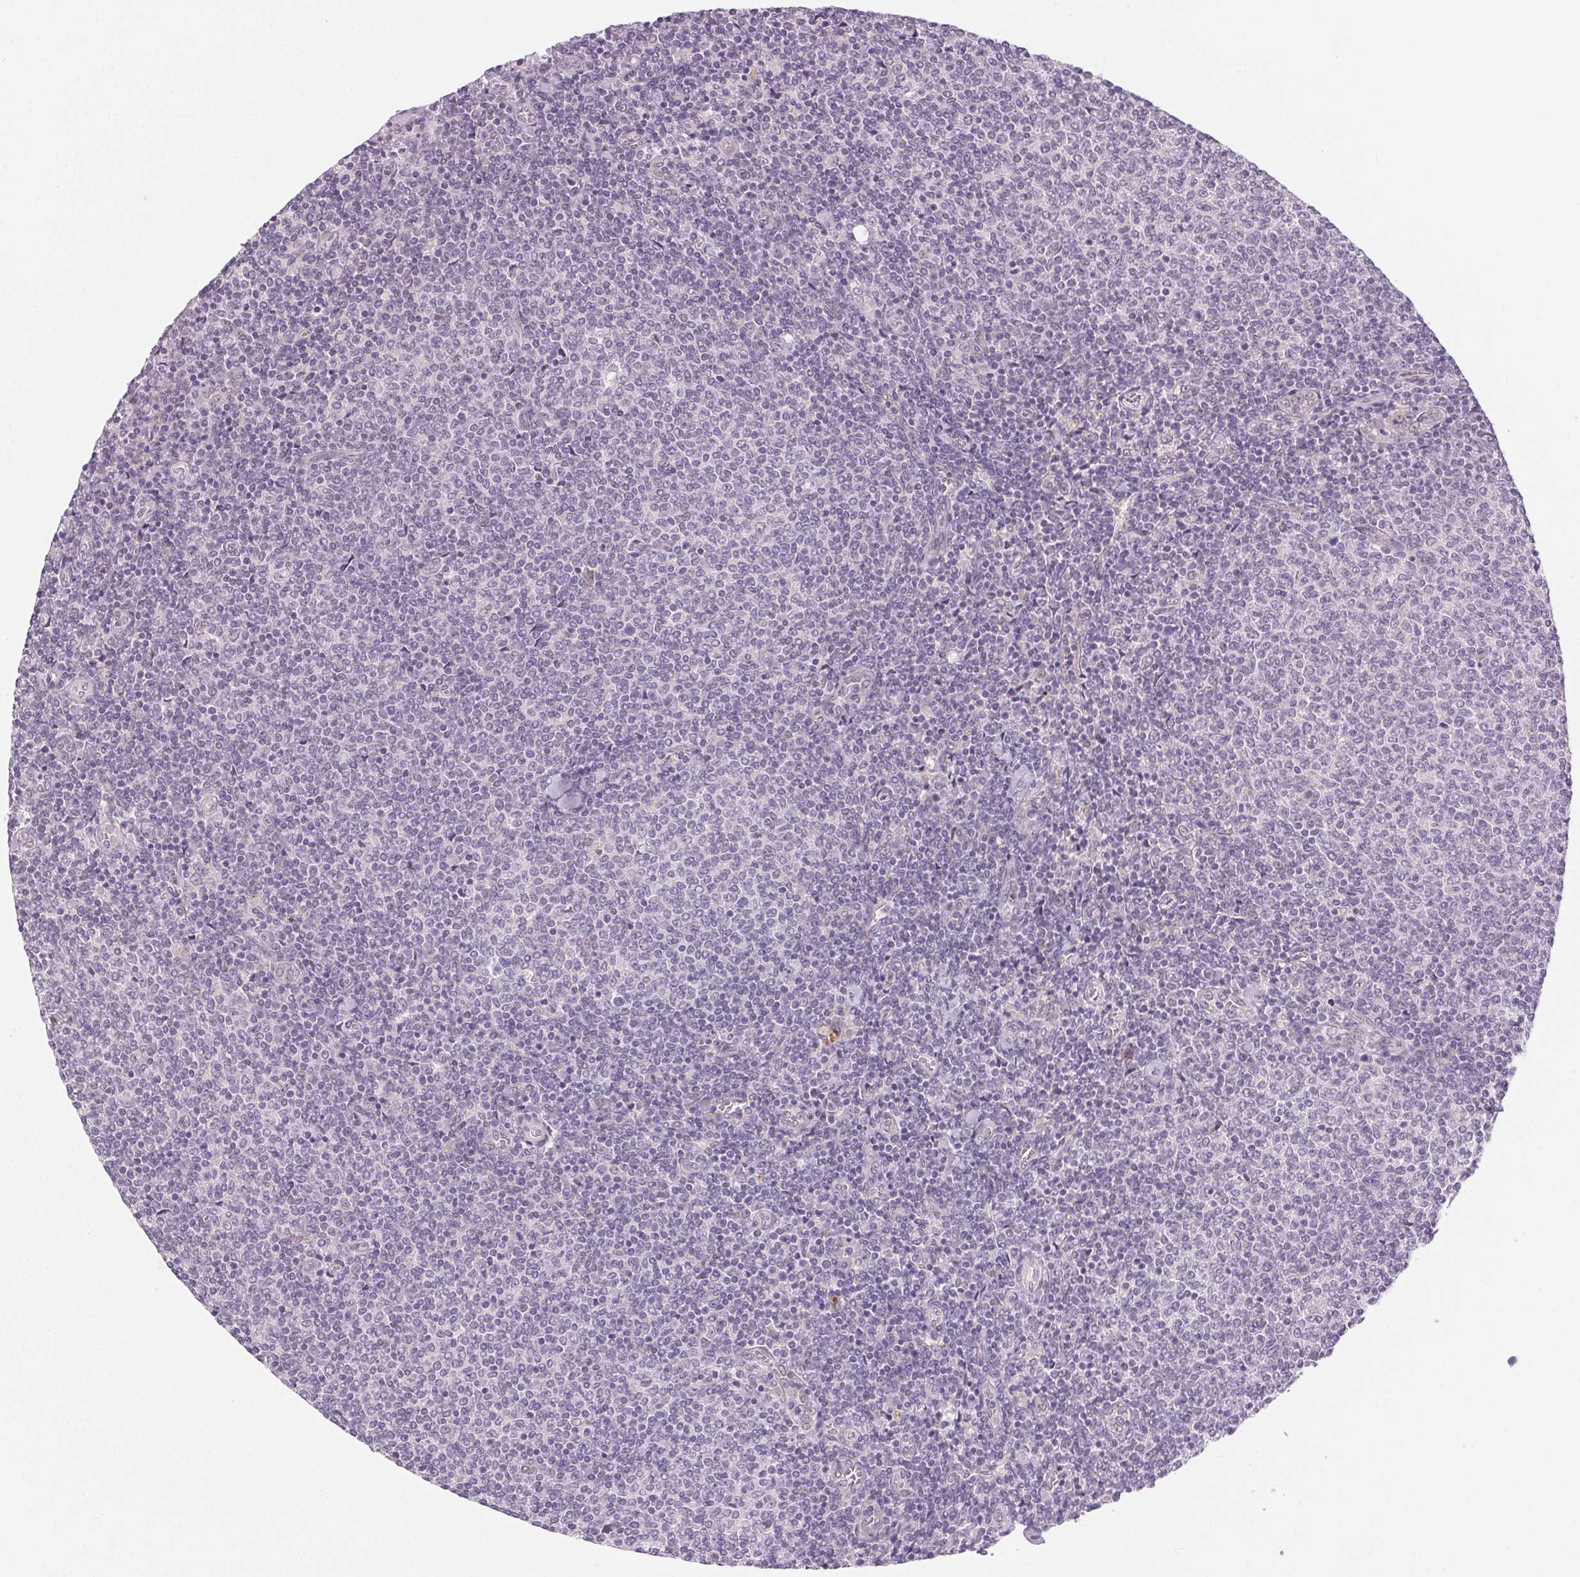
{"staining": {"intensity": "negative", "quantity": "none", "location": "none"}, "tissue": "lymphoma", "cell_type": "Tumor cells", "image_type": "cancer", "snomed": [{"axis": "morphology", "description": "Malignant lymphoma, non-Hodgkin's type, Low grade"}, {"axis": "topography", "description": "Lymph node"}], "caption": "This micrograph is of lymphoma stained with immunohistochemistry (IHC) to label a protein in brown with the nuclei are counter-stained blue. There is no positivity in tumor cells.", "gene": "FAM168A", "patient": {"sex": "male", "age": 52}}